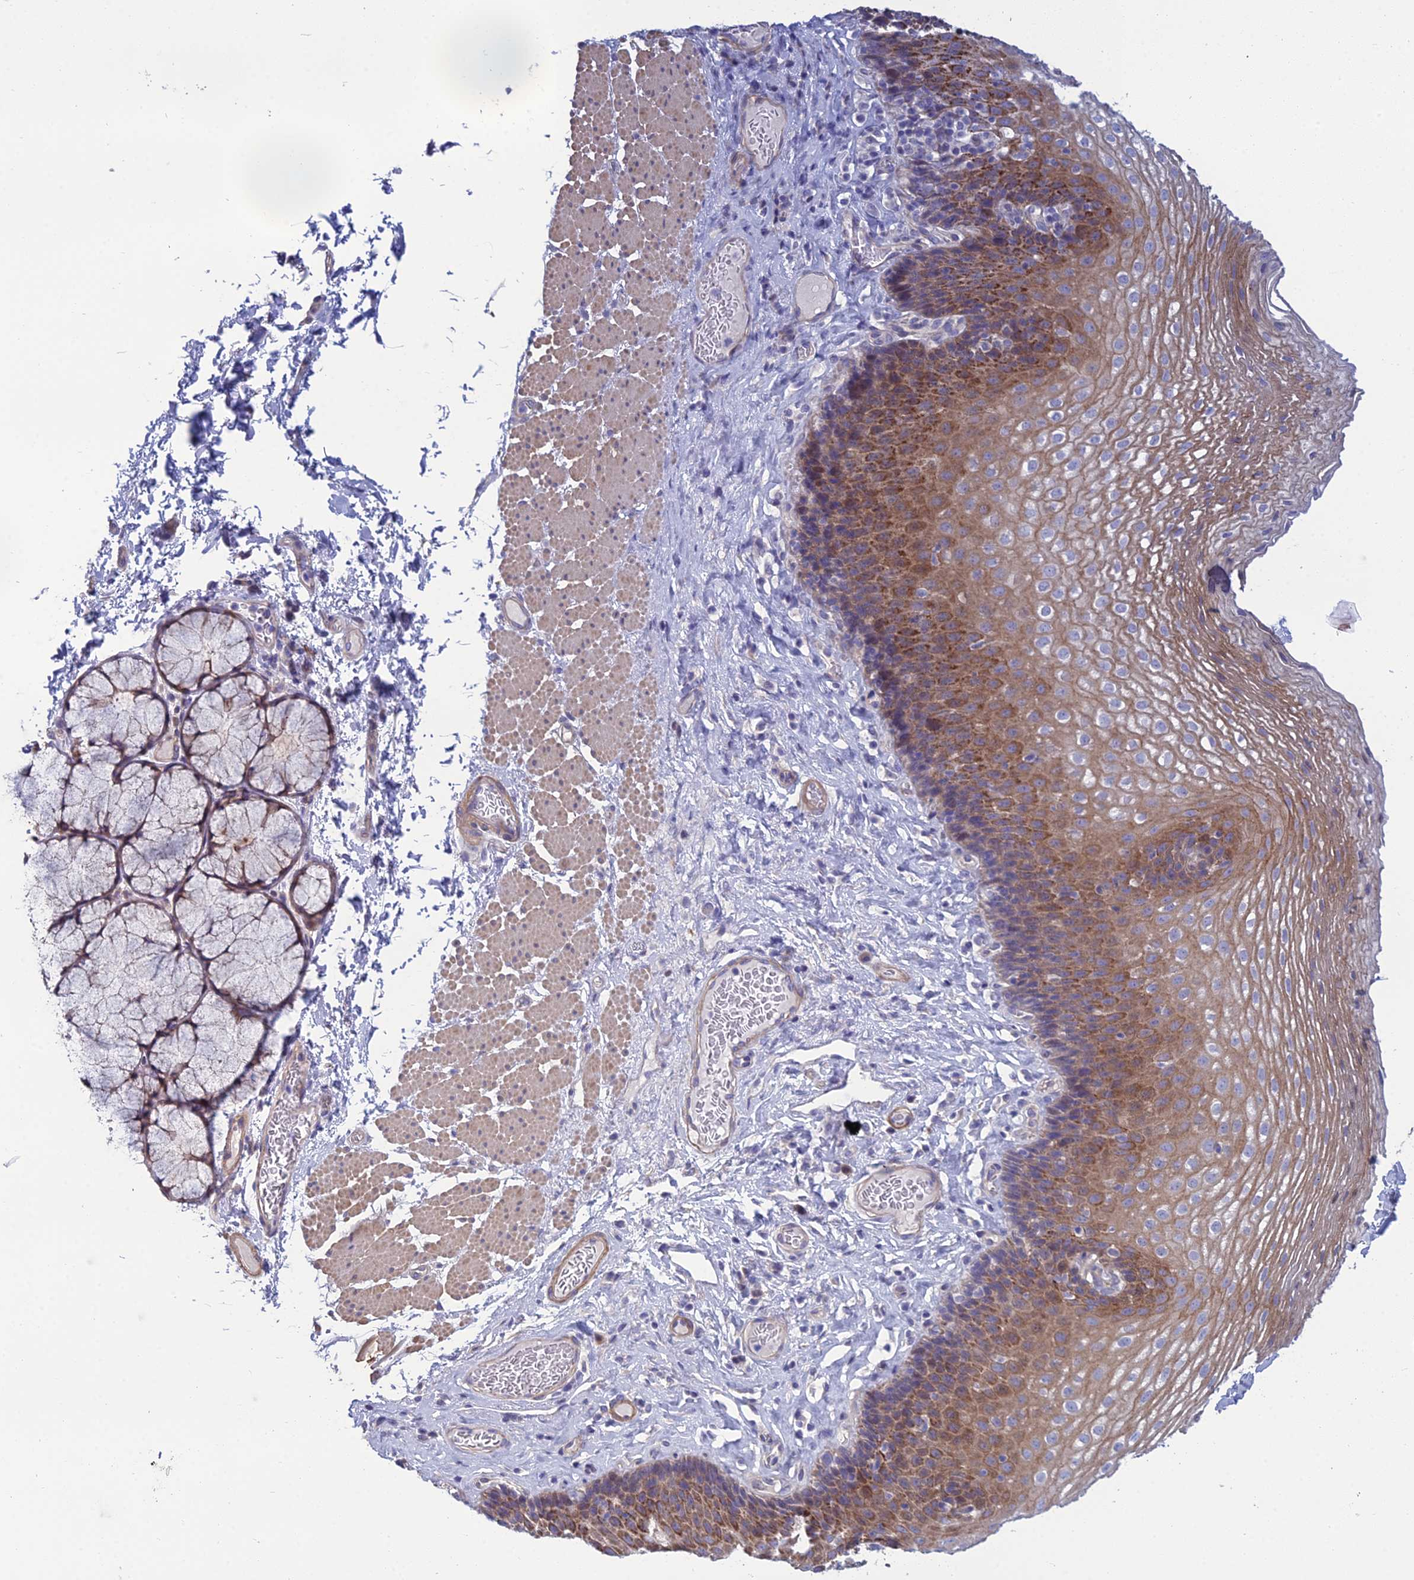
{"staining": {"intensity": "moderate", "quantity": ">75%", "location": "cytoplasmic/membranous"}, "tissue": "esophagus", "cell_type": "Squamous epithelial cells", "image_type": "normal", "snomed": [{"axis": "morphology", "description": "Normal tissue, NOS"}, {"axis": "topography", "description": "Esophagus"}], "caption": "Esophagus stained for a protein demonstrates moderate cytoplasmic/membranous positivity in squamous epithelial cells. (DAB IHC with brightfield microscopy, high magnification).", "gene": "LZTS2", "patient": {"sex": "female", "age": 66}}